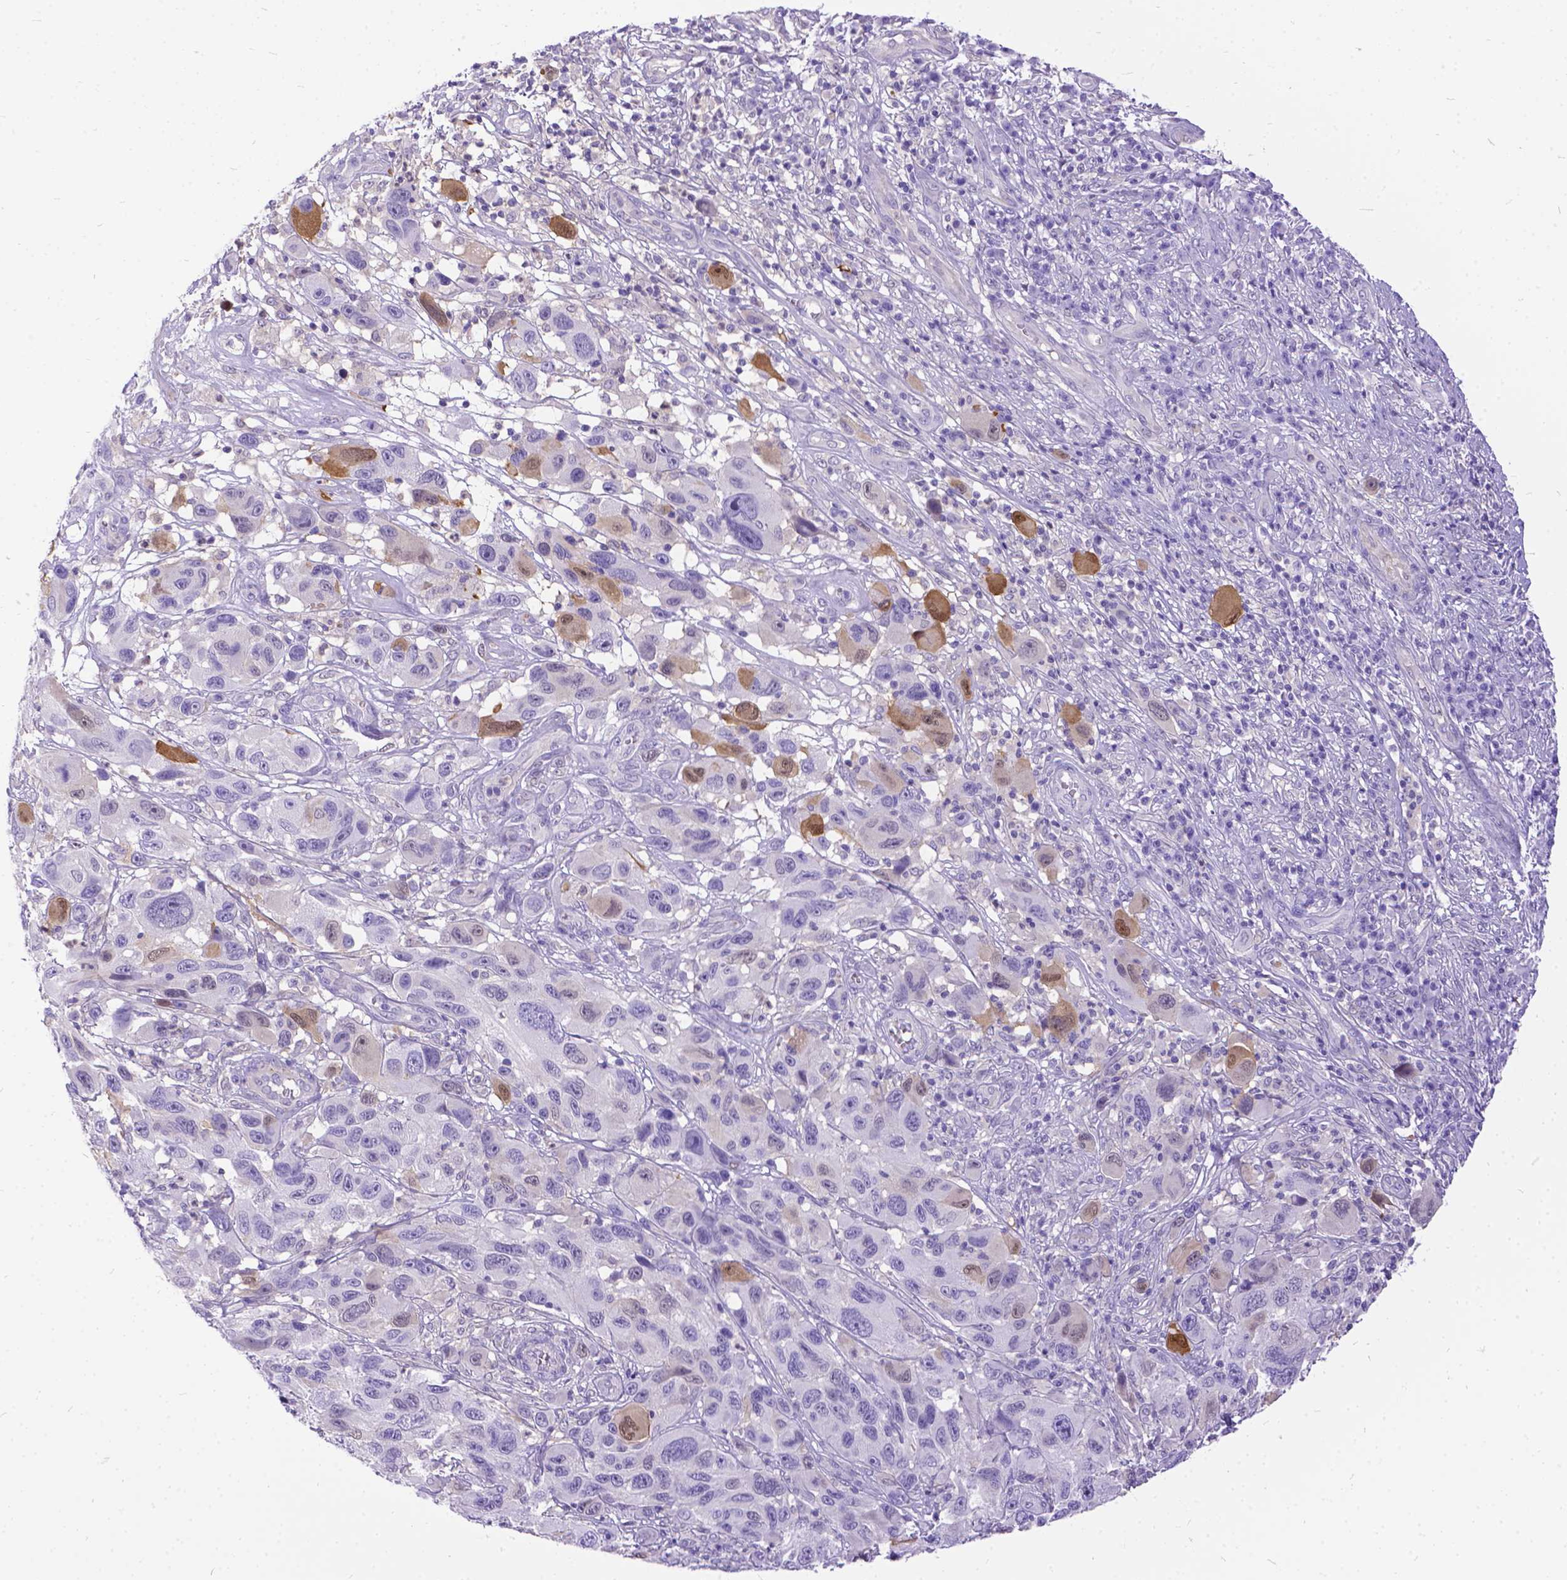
{"staining": {"intensity": "moderate", "quantity": "<25%", "location": "cytoplasmic/membranous,nuclear"}, "tissue": "melanoma", "cell_type": "Tumor cells", "image_type": "cancer", "snomed": [{"axis": "morphology", "description": "Malignant melanoma, NOS"}, {"axis": "topography", "description": "Skin"}], "caption": "Protein expression analysis of human malignant melanoma reveals moderate cytoplasmic/membranous and nuclear positivity in about <25% of tumor cells. (brown staining indicates protein expression, while blue staining denotes nuclei).", "gene": "TMEM169", "patient": {"sex": "male", "age": 53}}